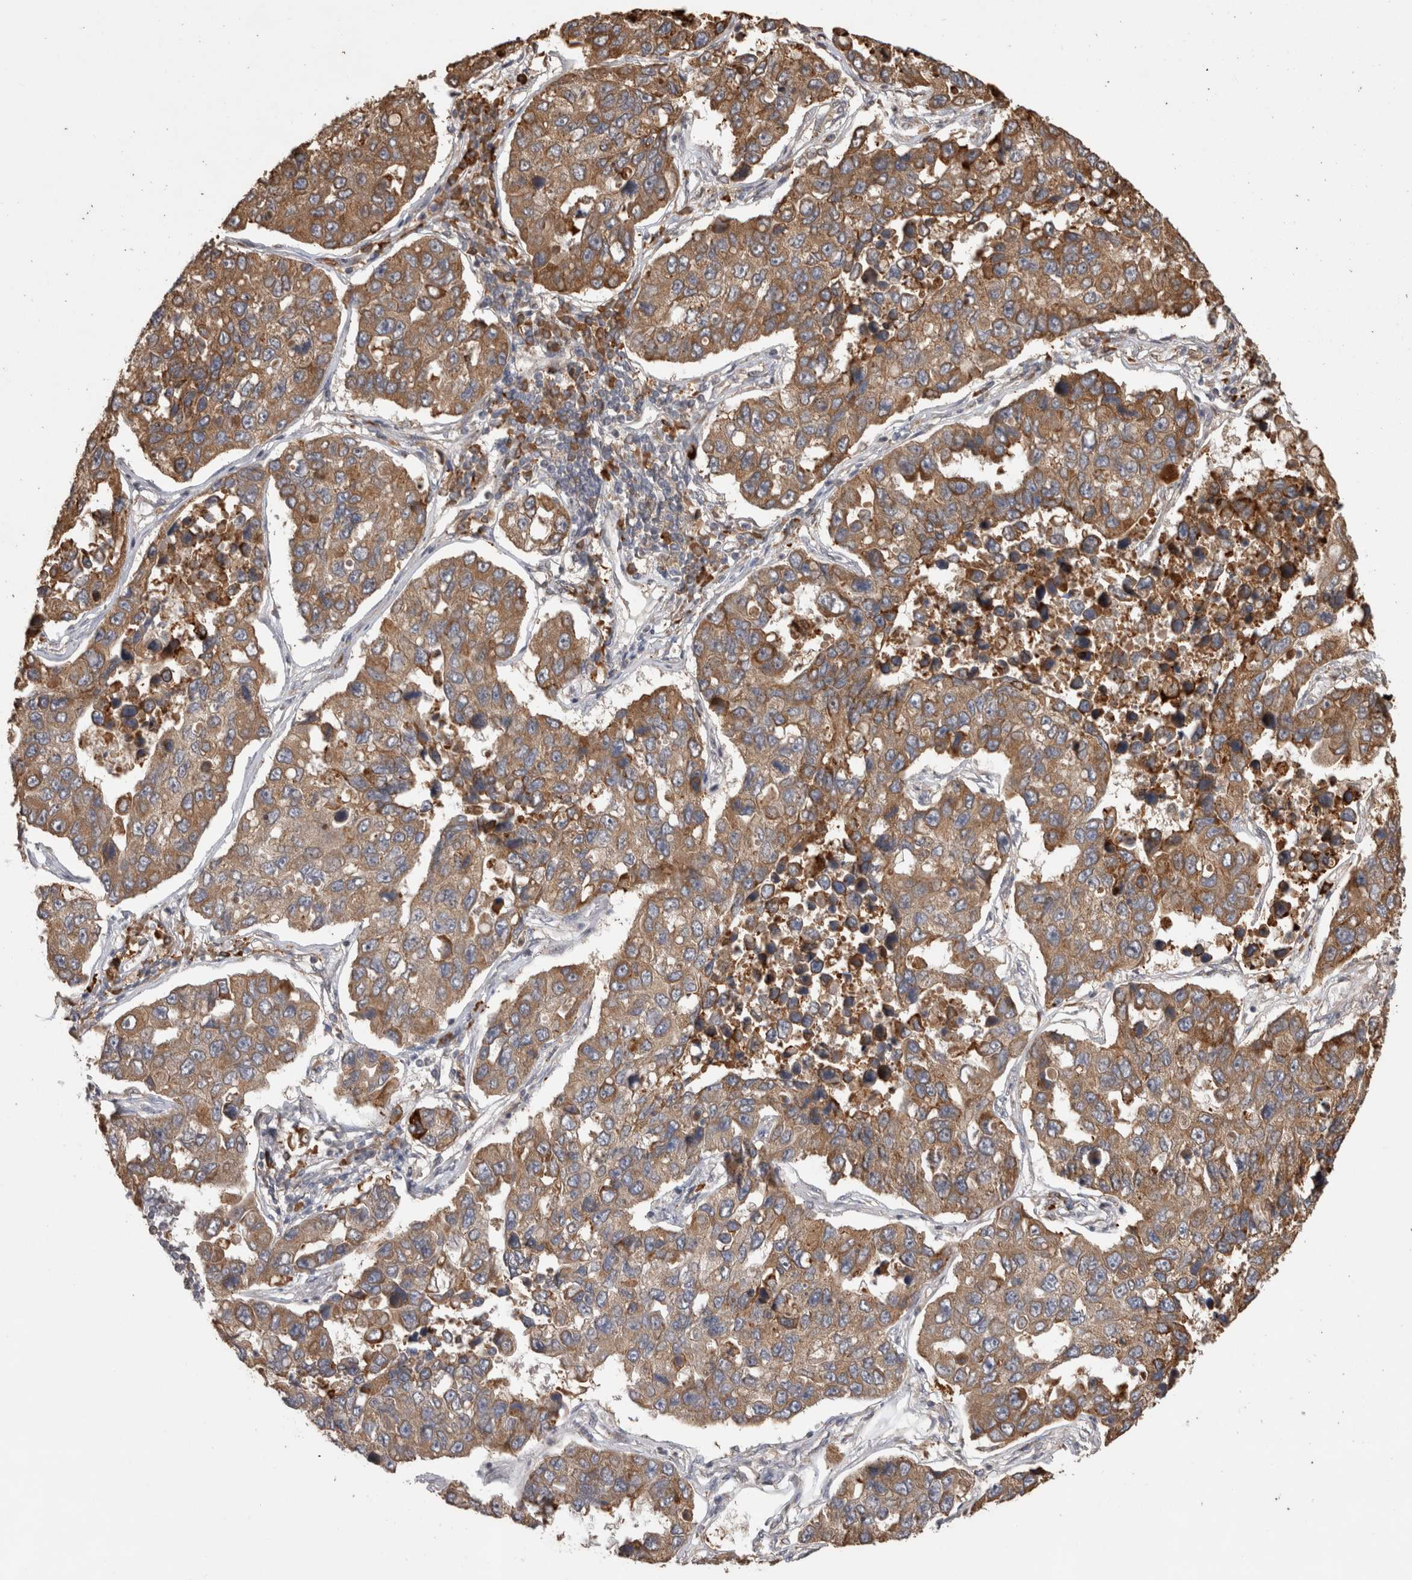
{"staining": {"intensity": "moderate", "quantity": ">75%", "location": "cytoplasmic/membranous"}, "tissue": "lung cancer", "cell_type": "Tumor cells", "image_type": "cancer", "snomed": [{"axis": "morphology", "description": "Adenocarcinoma, NOS"}, {"axis": "topography", "description": "Lung"}], "caption": "The photomicrograph exhibits staining of lung cancer, revealing moderate cytoplasmic/membranous protein expression (brown color) within tumor cells. The protein is stained brown, and the nuclei are stained in blue (DAB IHC with brightfield microscopy, high magnification).", "gene": "TBCE", "patient": {"sex": "male", "age": 64}}